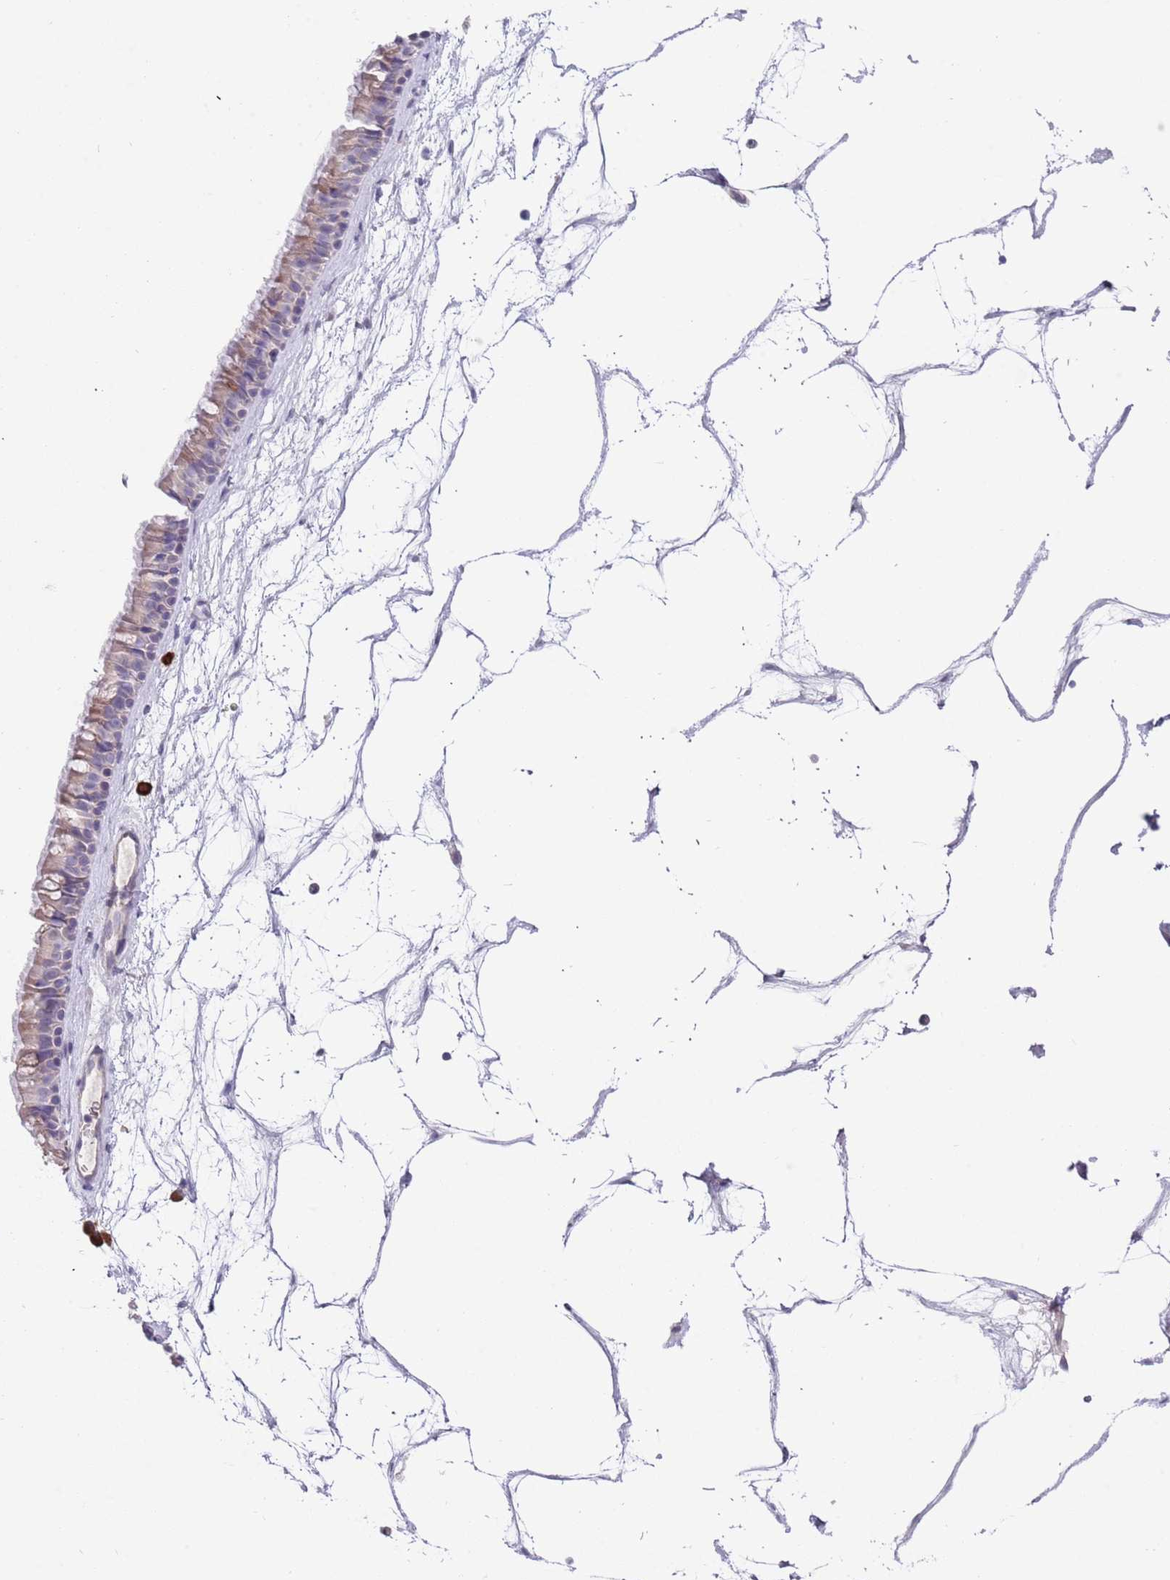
{"staining": {"intensity": "weak", "quantity": "25%-75%", "location": "cytoplasmic/membranous"}, "tissue": "nasopharynx", "cell_type": "Respiratory epithelial cells", "image_type": "normal", "snomed": [{"axis": "morphology", "description": "Normal tissue, NOS"}, {"axis": "topography", "description": "Nasopharynx"}], "caption": "IHC histopathology image of benign nasopharynx: nasopharynx stained using immunohistochemistry reveals low levels of weak protein expression localized specifically in the cytoplasmic/membranous of respiratory epithelial cells, appearing as a cytoplasmic/membranous brown color.", "gene": "TNRC6C", "patient": {"sex": "male", "age": 64}}